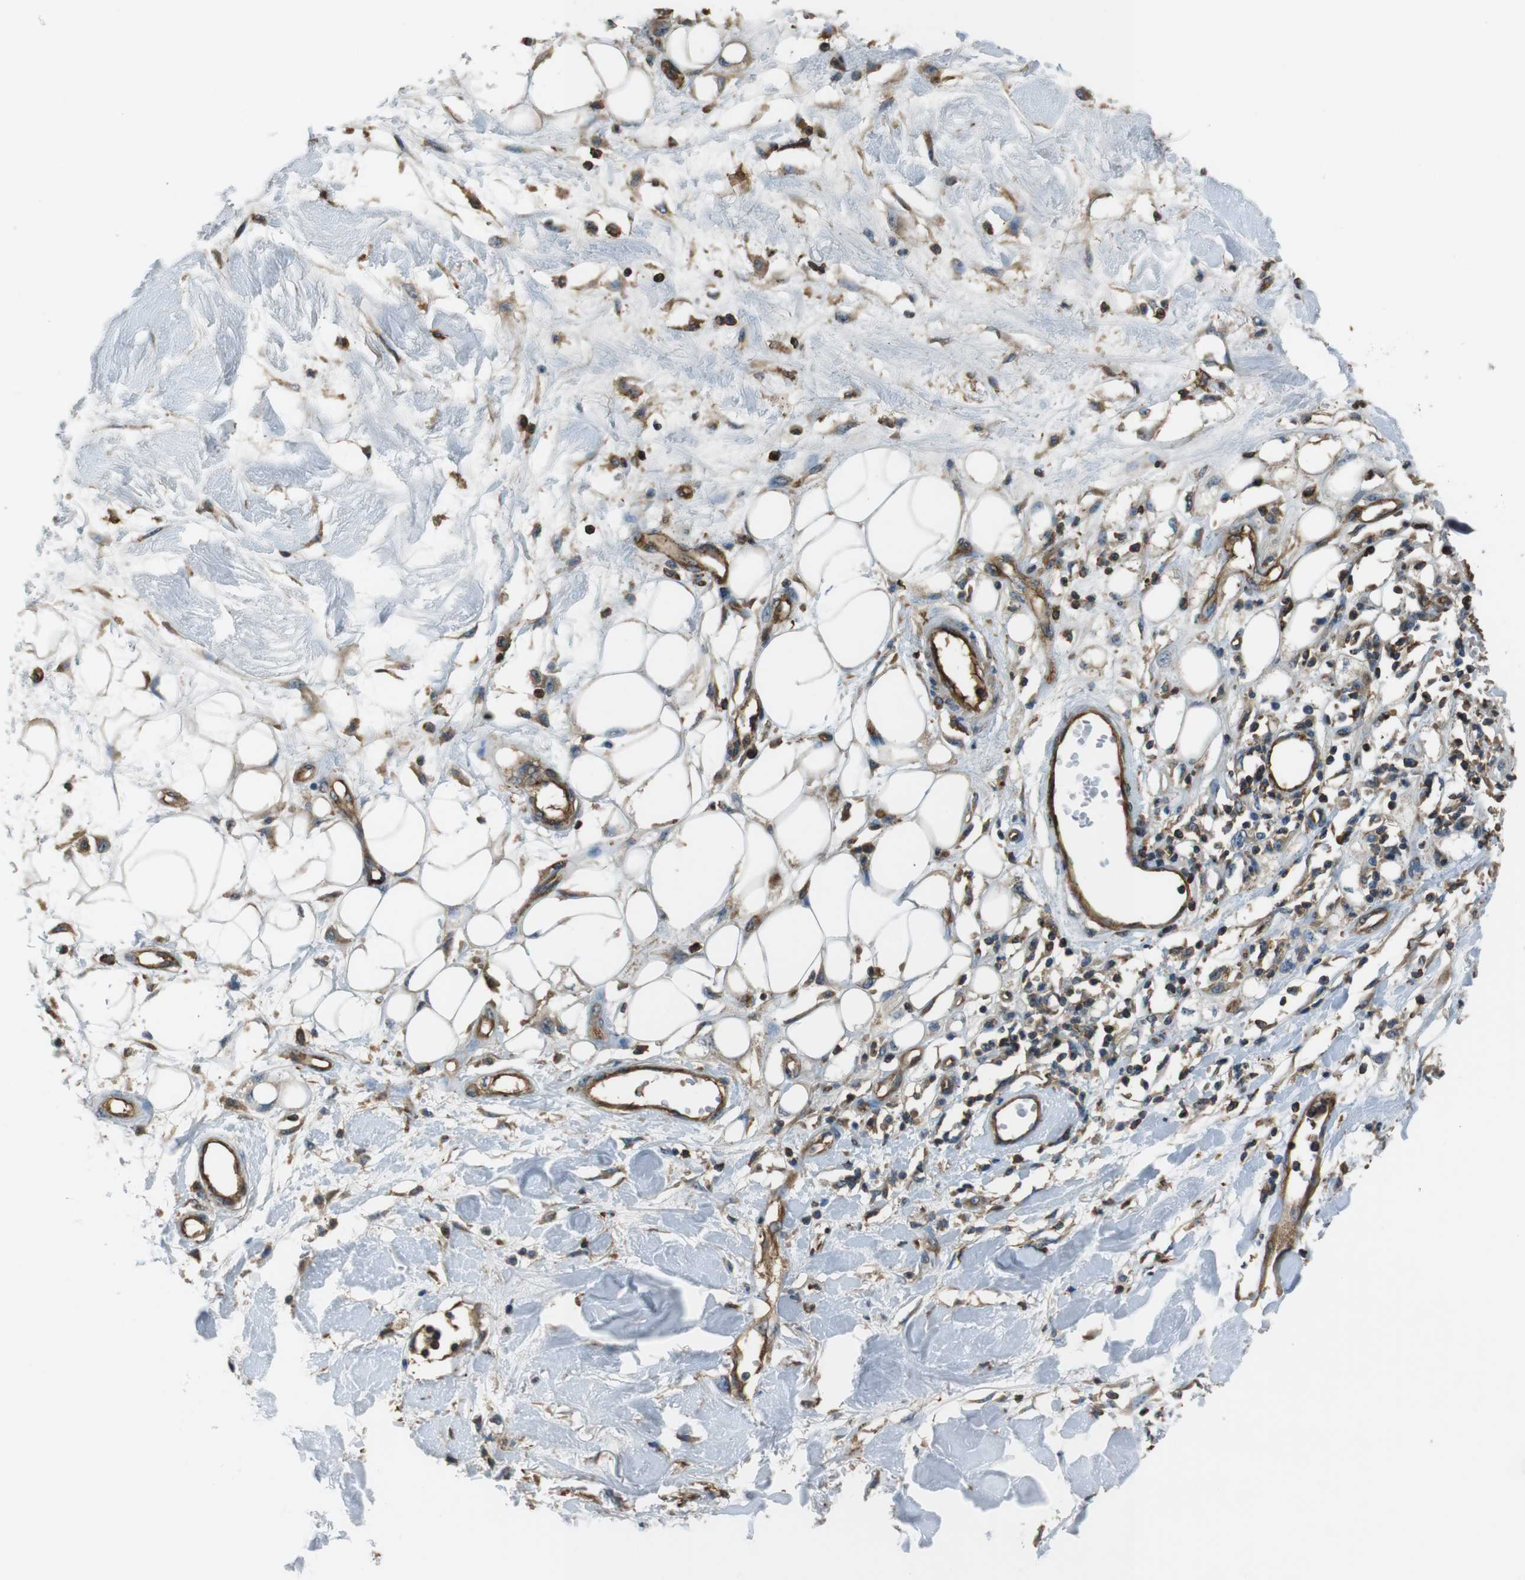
{"staining": {"intensity": "negative", "quantity": "none", "location": "none"}, "tissue": "adipose tissue", "cell_type": "Adipocytes", "image_type": "normal", "snomed": [{"axis": "morphology", "description": "Normal tissue, NOS"}, {"axis": "morphology", "description": "Squamous cell carcinoma, NOS"}, {"axis": "topography", "description": "Skin"}, {"axis": "topography", "description": "Peripheral nerve tissue"}], "caption": "This image is of normal adipose tissue stained with IHC to label a protein in brown with the nuclei are counter-stained blue. There is no expression in adipocytes.", "gene": "FCAR", "patient": {"sex": "male", "age": 83}}